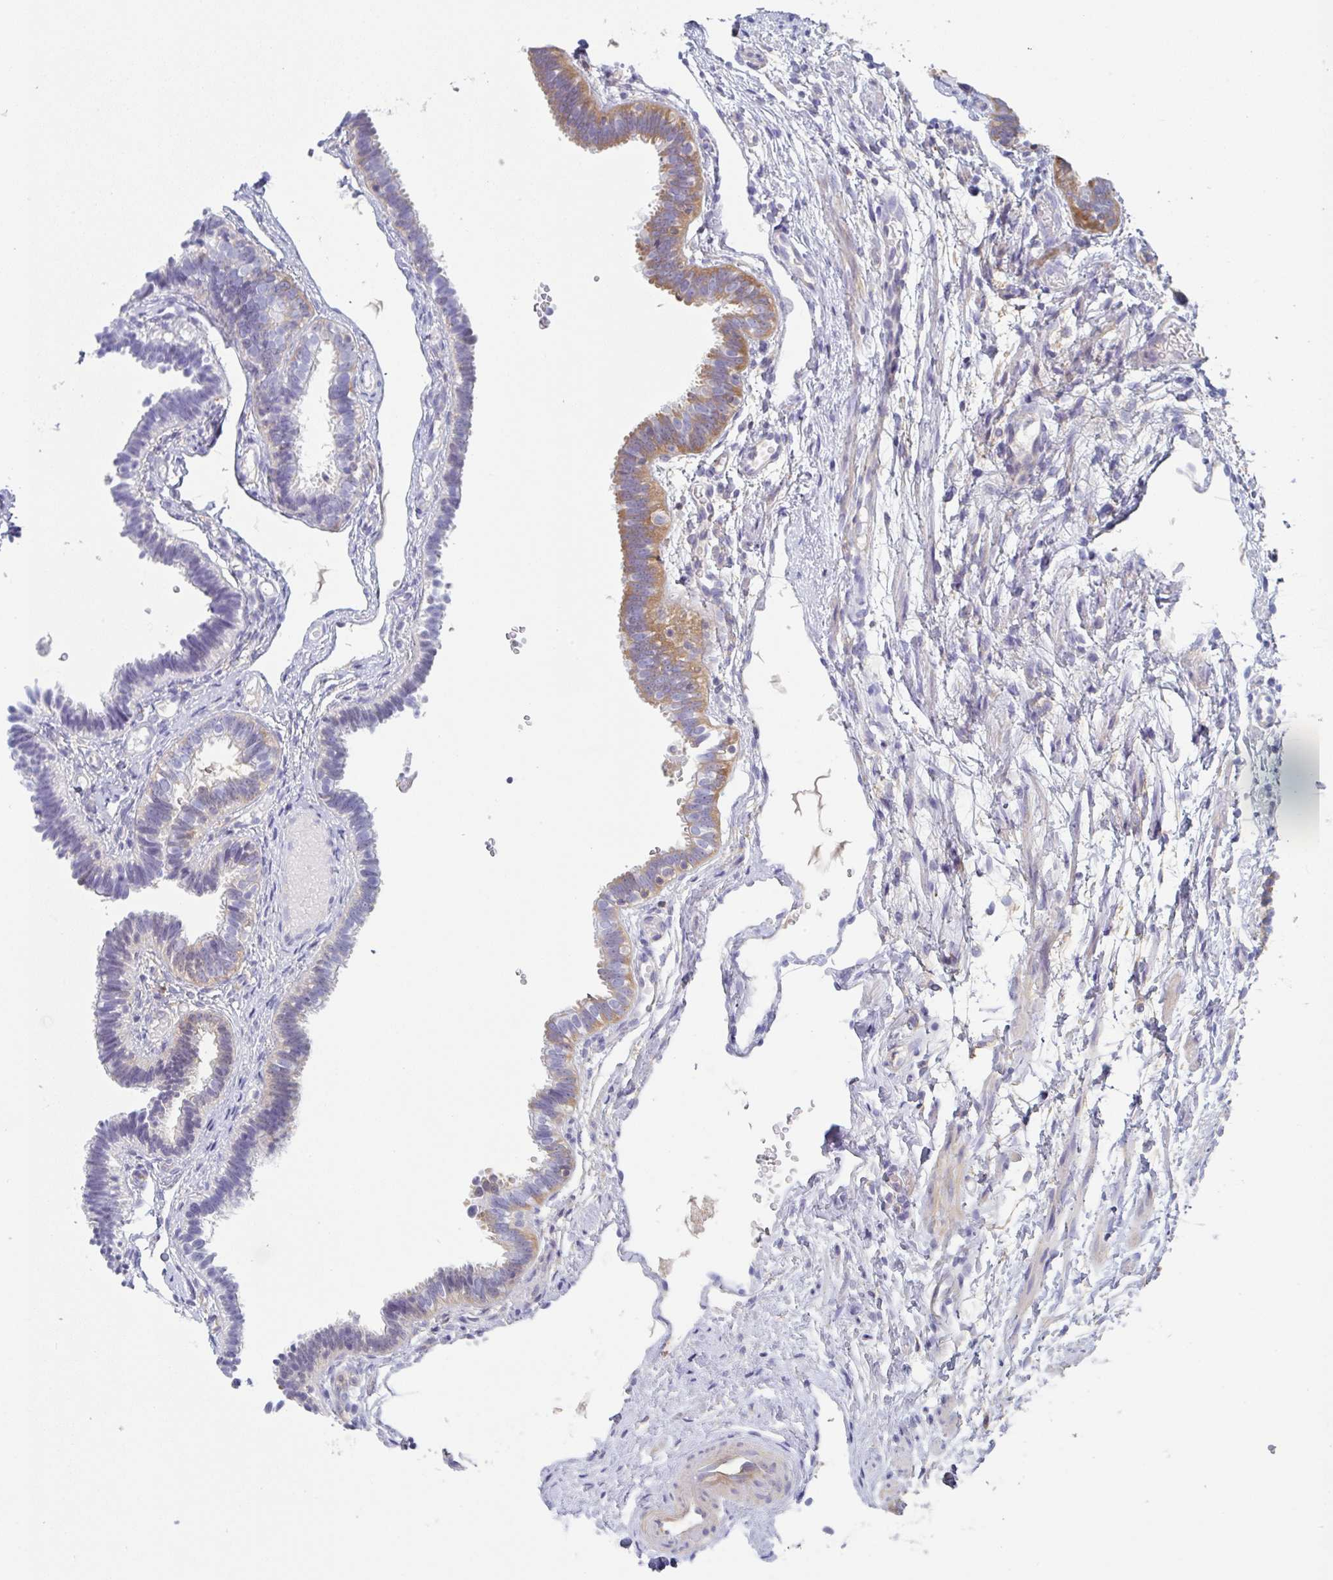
{"staining": {"intensity": "moderate", "quantity": "25%-75%", "location": "cytoplasmic/membranous"}, "tissue": "fallopian tube", "cell_type": "Glandular cells", "image_type": "normal", "snomed": [{"axis": "morphology", "description": "Normal tissue, NOS"}, {"axis": "topography", "description": "Fallopian tube"}], "caption": "IHC histopathology image of normal fallopian tube: fallopian tube stained using IHC reveals medium levels of moderate protein expression localized specifically in the cytoplasmic/membranous of glandular cells, appearing as a cytoplasmic/membranous brown color.", "gene": "AMPD2", "patient": {"sex": "female", "age": 37}}